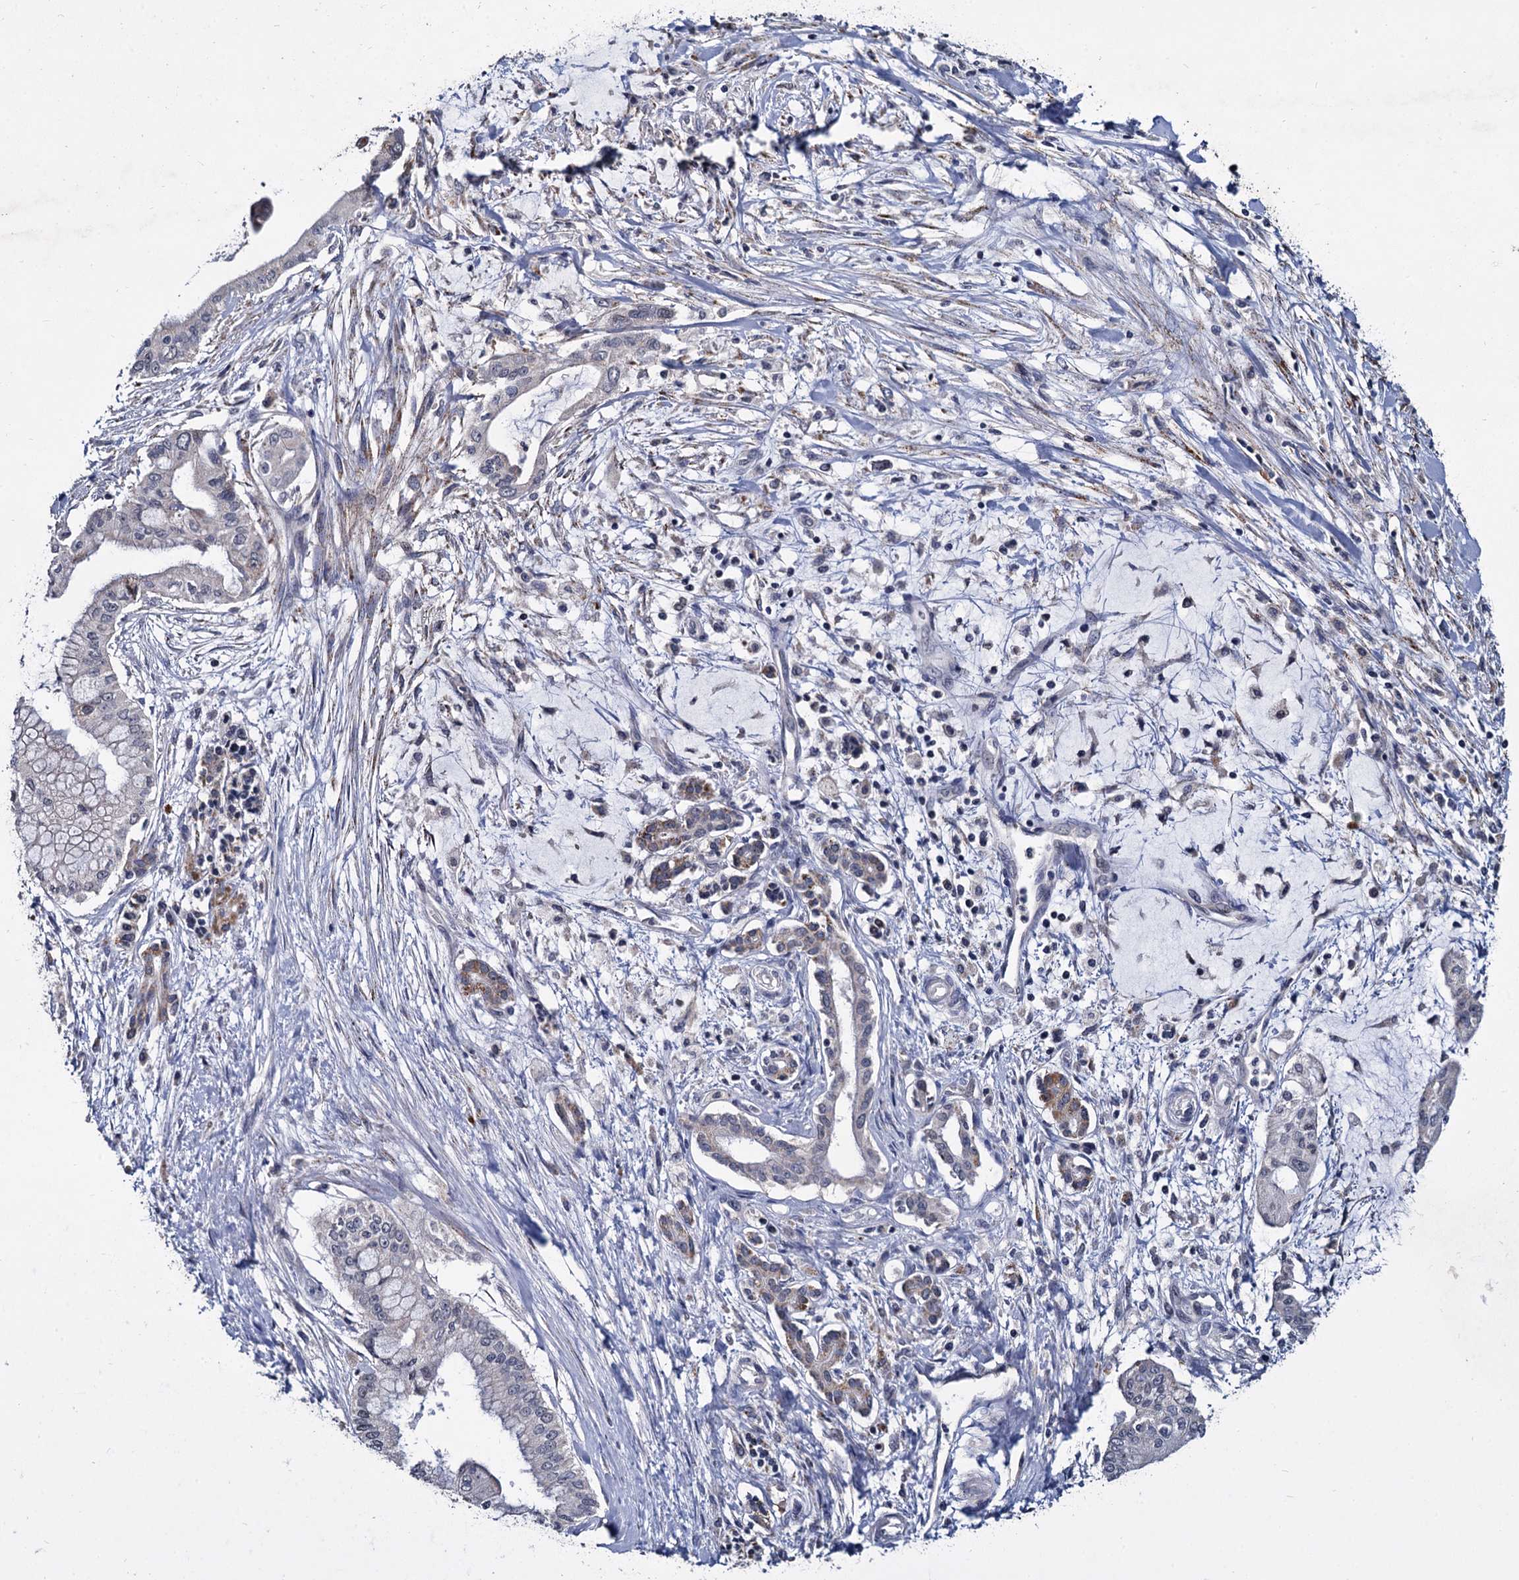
{"staining": {"intensity": "weak", "quantity": "<25%", "location": "cytoplasmic/membranous"}, "tissue": "pancreatic cancer", "cell_type": "Tumor cells", "image_type": "cancer", "snomed": [{"axis": "morphology", "description": "Adenocarcinoma, NOS"}, {"axis": "topography", "description": "Pancreas"}], "caption": "High magnification brightfield microscopy of pancreatic cancer stained with DAB (3,3'-diaminobenzidine) (brown) and counterstained with hematoxylin (blue): tumor cells show no significant staining.", "gene": "RPUSD4", "patient": {"sex": "male", "age": 46}}